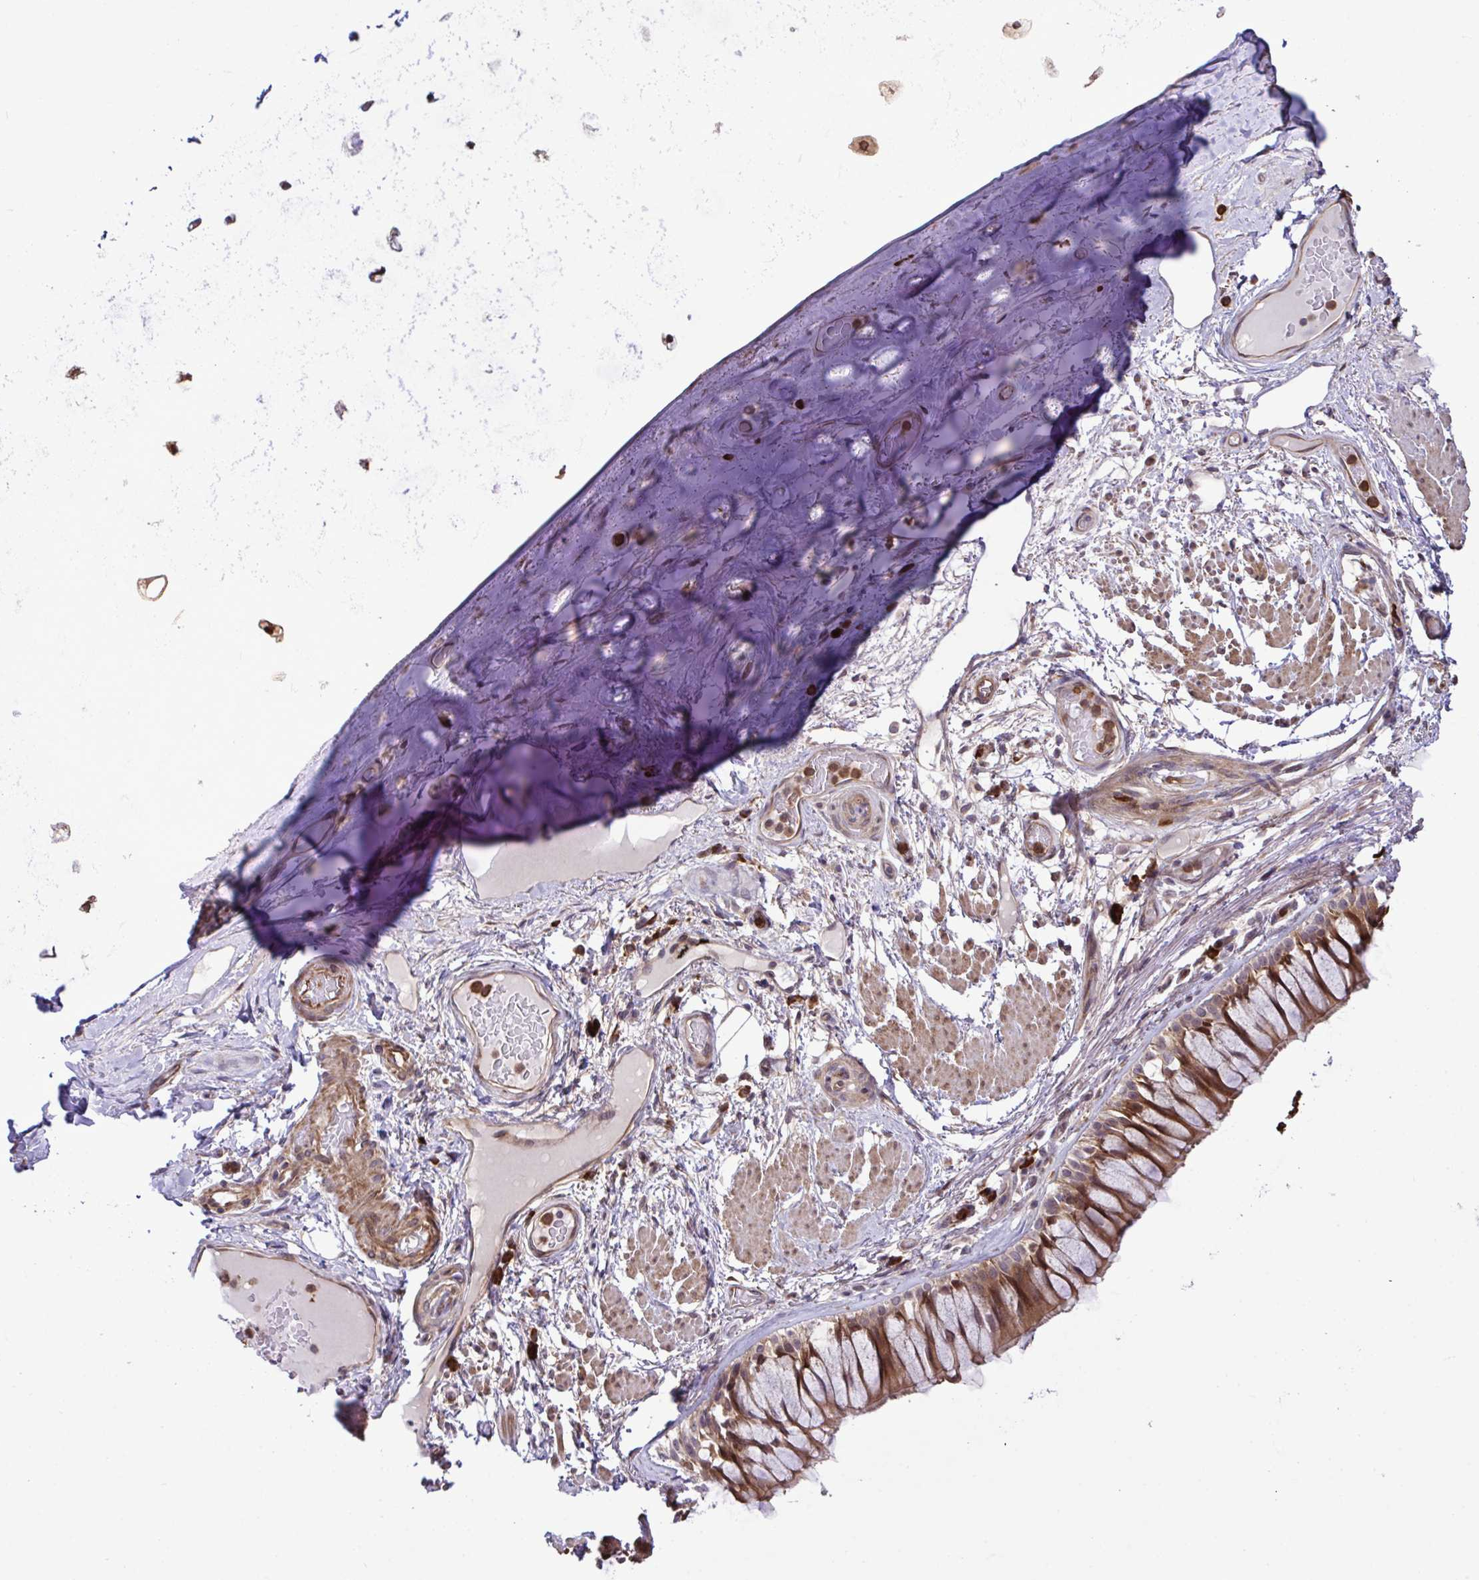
{"staining": {"intensity": "strong", "quantity": "25%-75%", "location": "nuclear"}, "tissue": "soft tissue", "cell_type": "Chondrocytes", "image_type": "normal", "snomed": [{"axis": "morphology", "description": "Normal tissue, NOS"}, {"axis": "topography", "description": "Cartilage tissue"}, {"axis": "topography", "description": "Bronchus"}], "caption": "Chondrocytes exhibit high levels of strong nuclear positivity in about 25%-75% of cells in normal human soft tissue. (brown staining indicates protein expression, while blue staining denotes nuclei).", "gene": "CMPK1", "patient": {"sex": "male", "age": 64}}